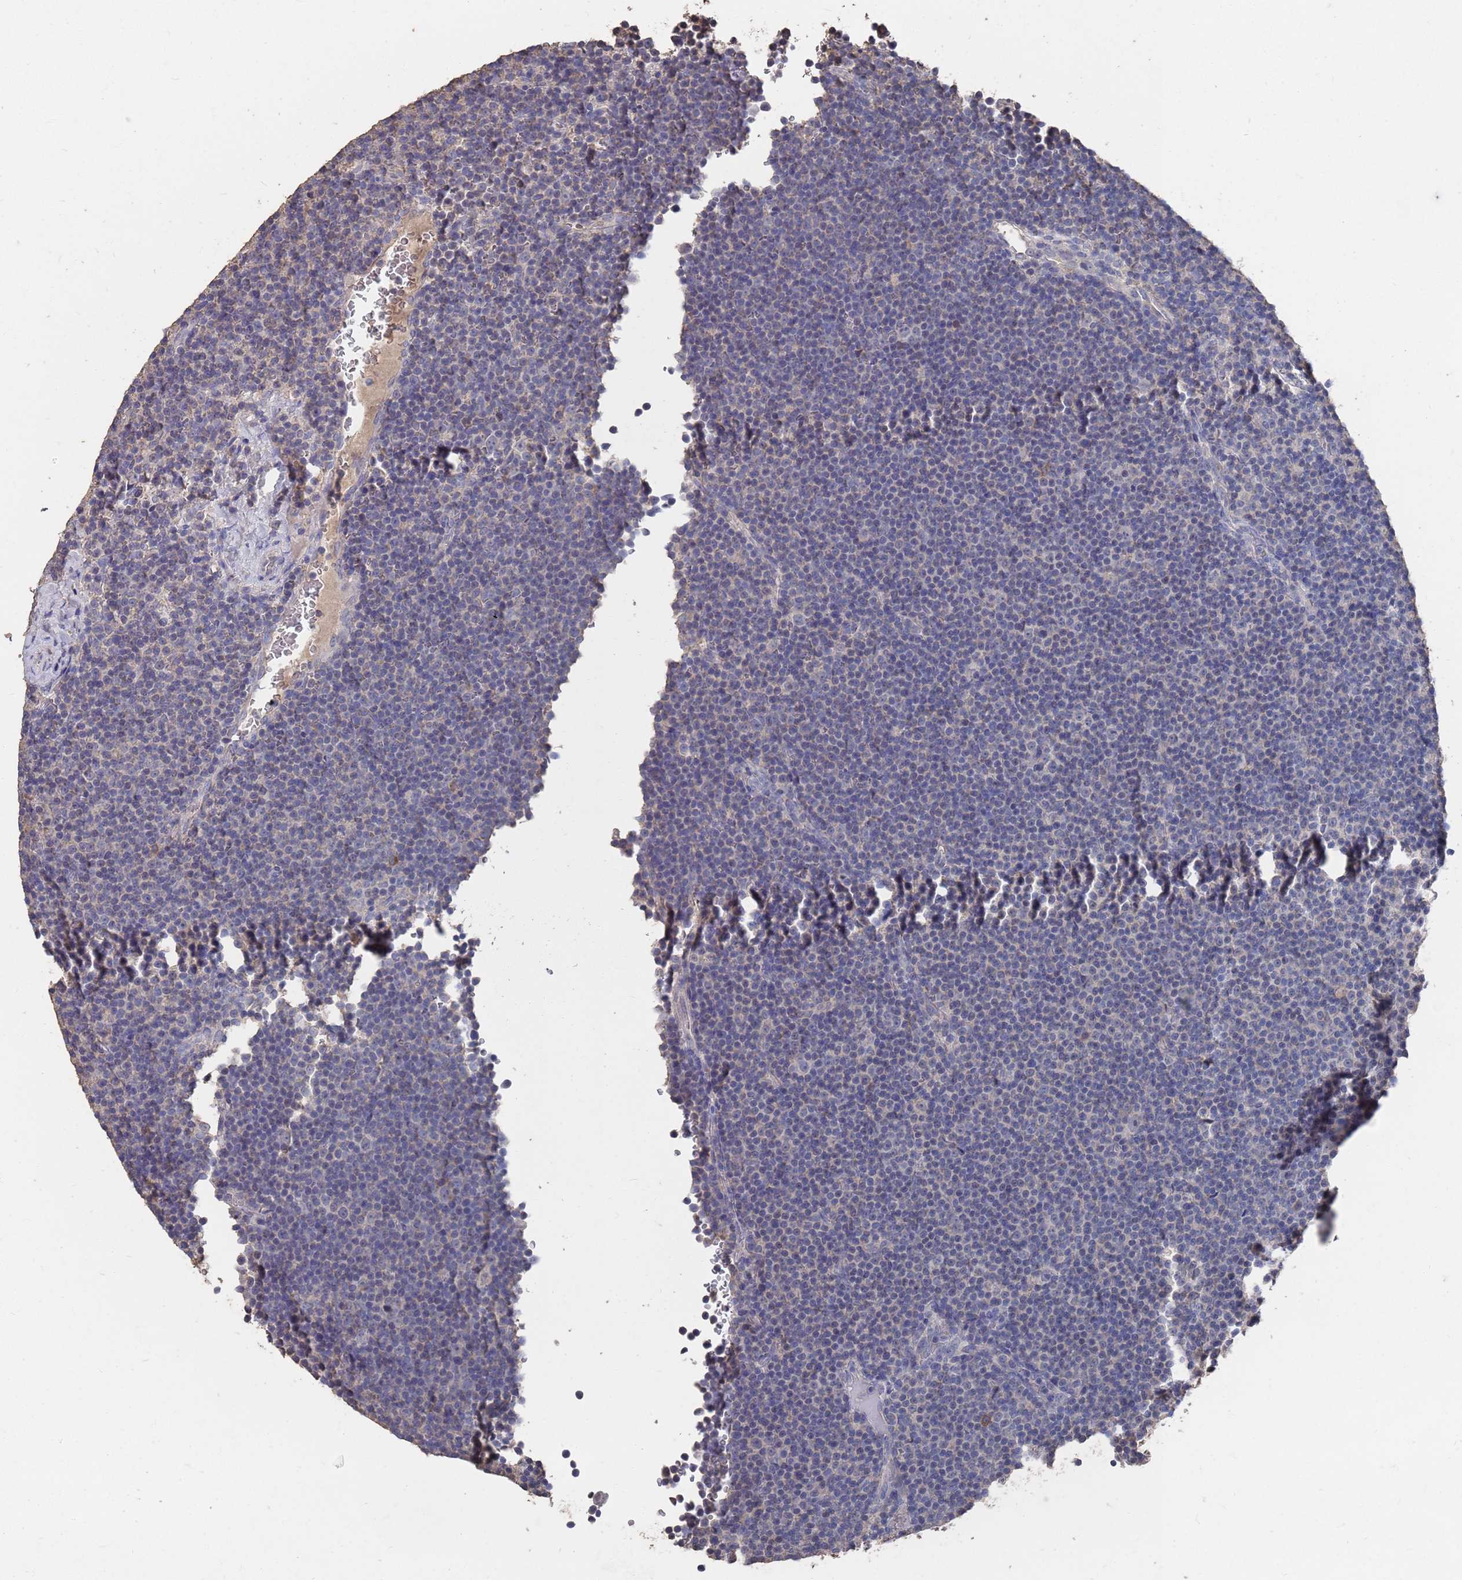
{"staining": {"intensity": "negative", "quantity": "none", "location": "none"}, "tissue": "lymphoma", "cell_type": "Tumor cells", "image_type": "cancer", "snomed": [{"axis": "morphology", "description": "Malignant lymphoma, non-Hodgkin's type, Low grade"}, {"axis": "topography", "description": "Lymph node"}], "caption": "A photomicrograph of malignant lymphoma, non-Hodgkin's type (low-grade) stained for a protein displays no brown staining in tumor cells.", "gene": "BTBD18", "patient": {"sex": "female", "age": 67}}